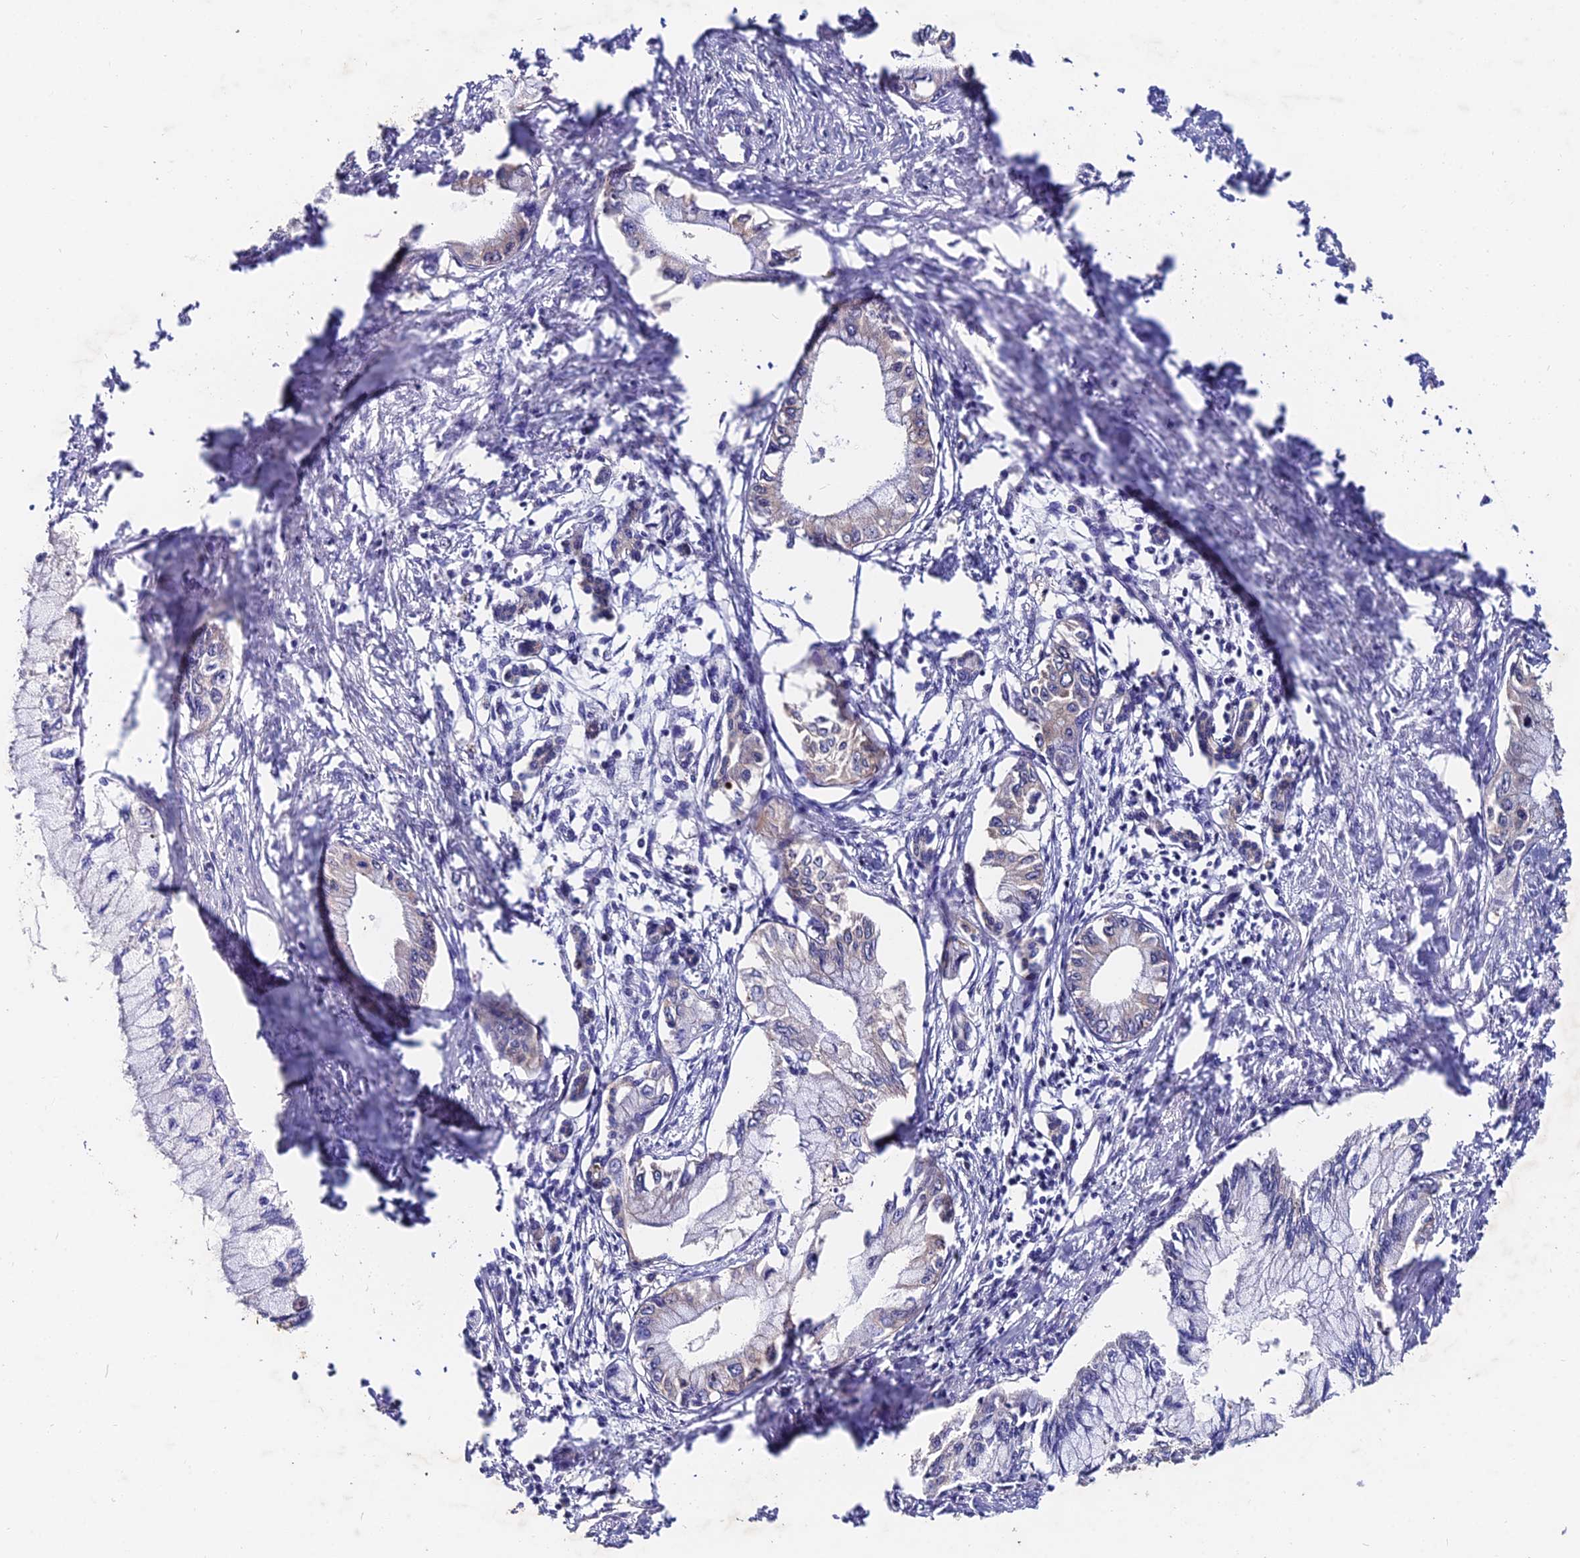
{"staining": {"intensity": "weak", "quantity": "<25%", "location": "cytoplasmic/membranous"}, "tissue": "pancreatic cancer", "cell_type": "Tumor cells", "image_type": "cancer", "snomed": [{"axis": "morphology", "description": "Adenocarcinoma, NOS"}, {"axis": "topography", "description": "Pancreas"}], "caption": "Tumor cells are negative for protein expression in human pancreatic cancer.", "gene": "INPP4A", "patient": {"sex": "male", "age": 48}}